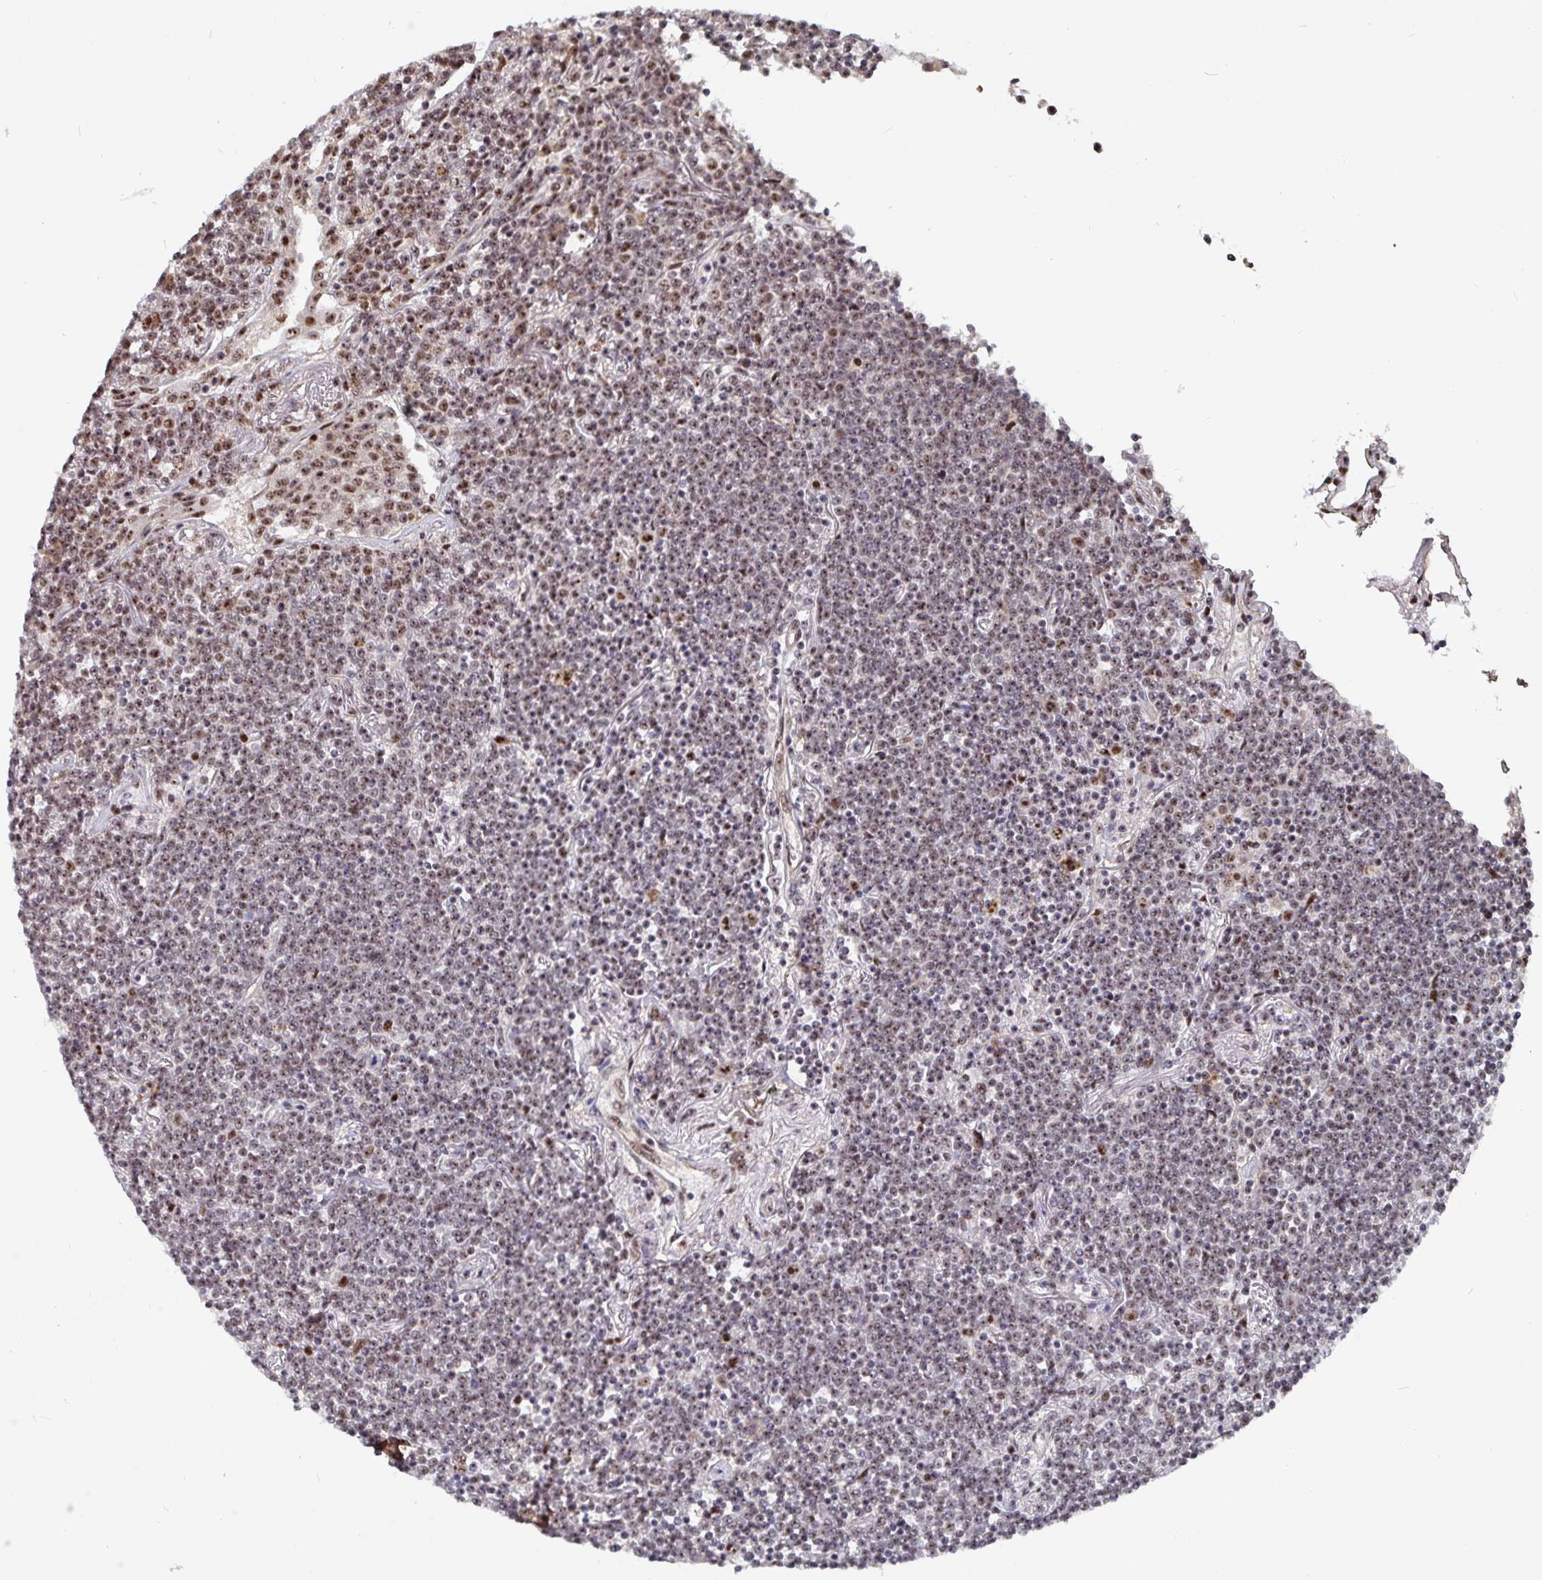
{"staining": {"intensity": "moderate", "quantity": ">75%", "location": "nuclear"}, "tissue": "lymphoma", "cell_type": "Tumor cells", "image_type": "cancer", "snomed": [{"axis": "morphology", "description": "Malignant lymphoma, non-Hodgkin's type, Low grade"}, {"axis": "topography", "description": "Lung"}], "caption": "Approximately >75% of tumor cells in human malignant lymphoma, non-Hodgkin's type (low-grade) show moderate nuclear protein expression as visualized by brown immunohistochemical staining.", "gene": "LAS1L", "patient": {"sex": "female", "age": 71}}